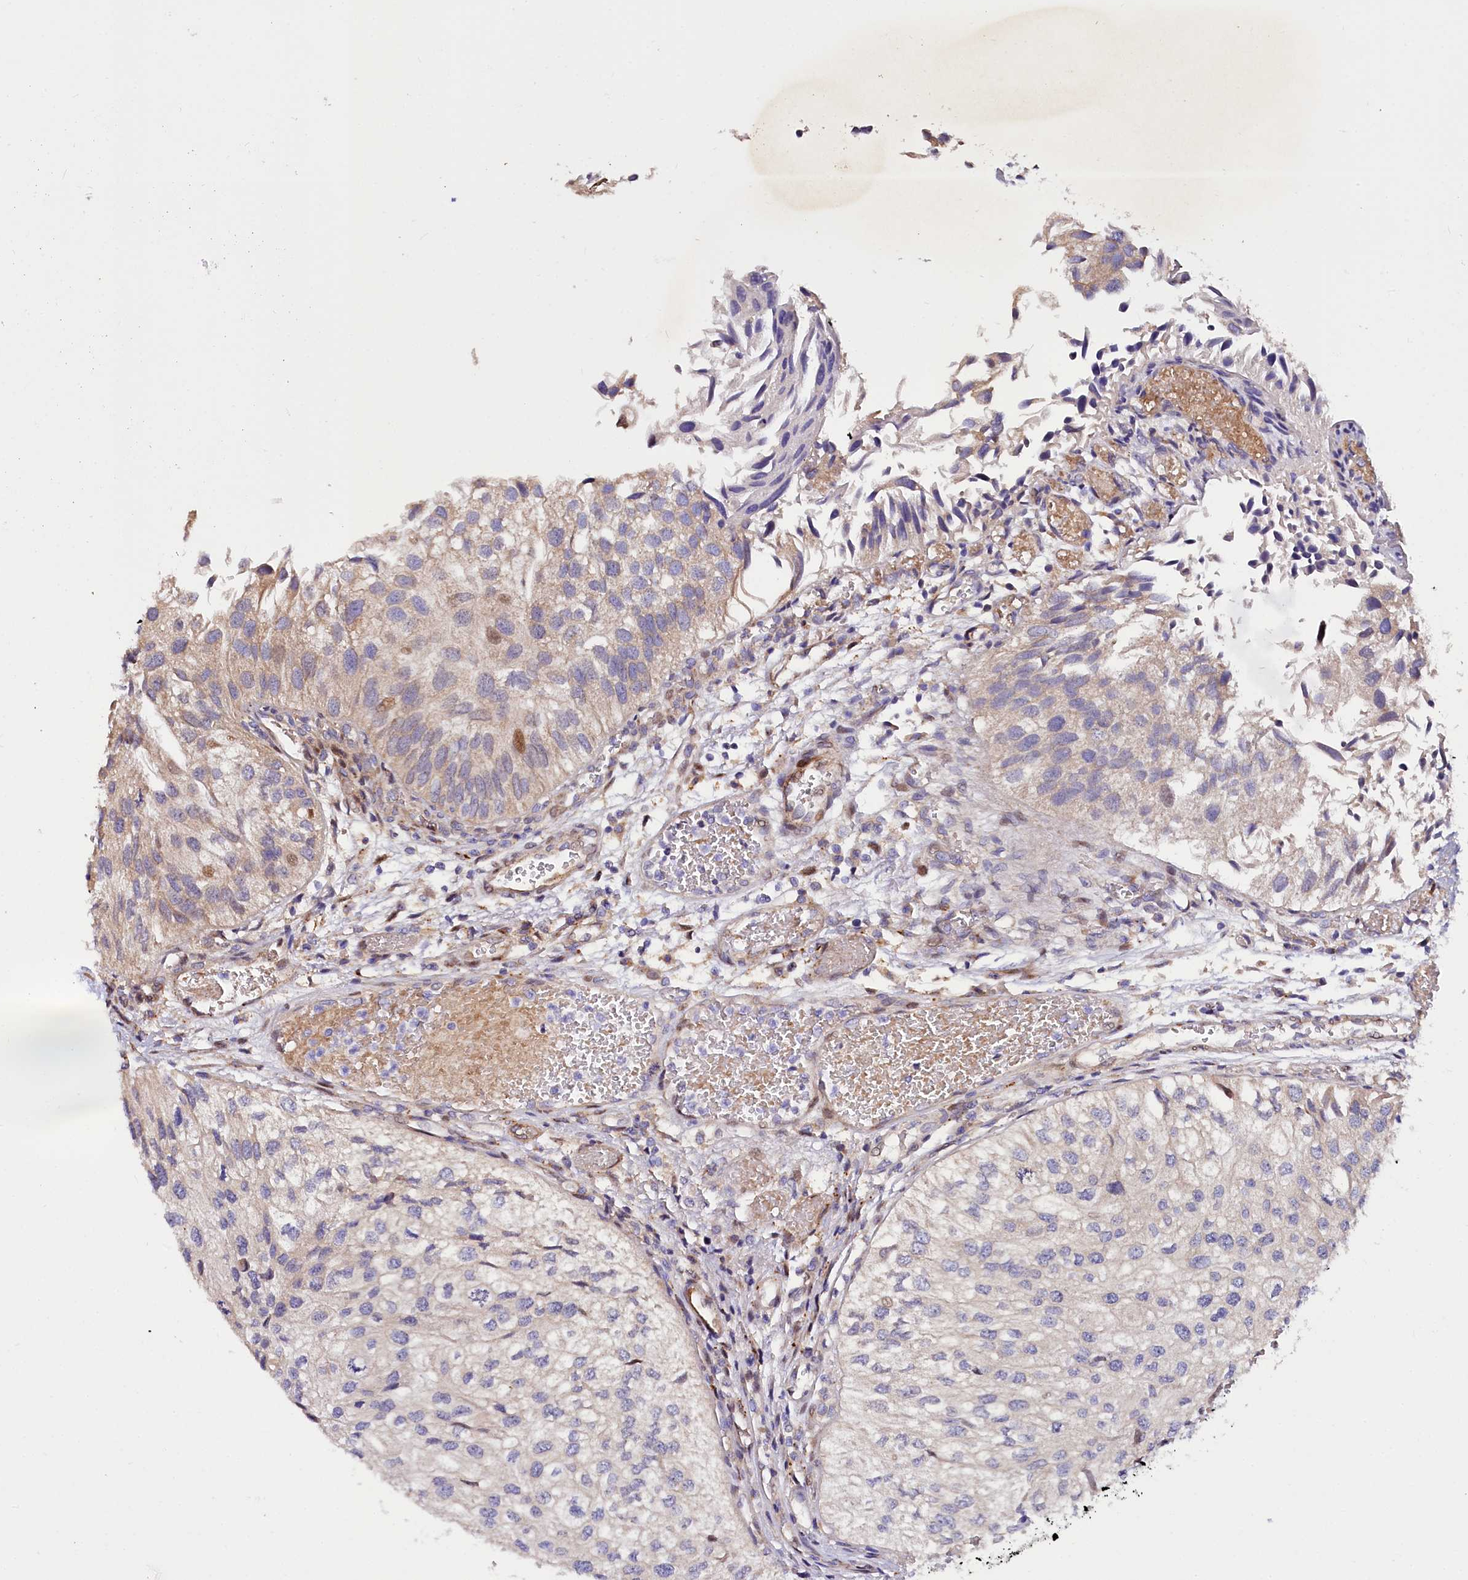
{"staining": {"intensity": "weak", "quantity": "<25%", "location": "cytoplasmic/membranous"}, "tissue": "urothelial cancer", "cell_type": "Tumor cells", "image_type": "cancer", "snomed": [{"axis": "morphology", "description": "Urothelial carcinoma, Low grade"}, {"axis": "topography", "description": "Urinary bladder"}], "caption": "This is a photomicrograph of immunohistochemistry staining of urothelial carcinoma (low-grade), which shows no staining in tumor cells.", "gene": "PDZRN3", "patient": {"sex": "female", "age": 89}}